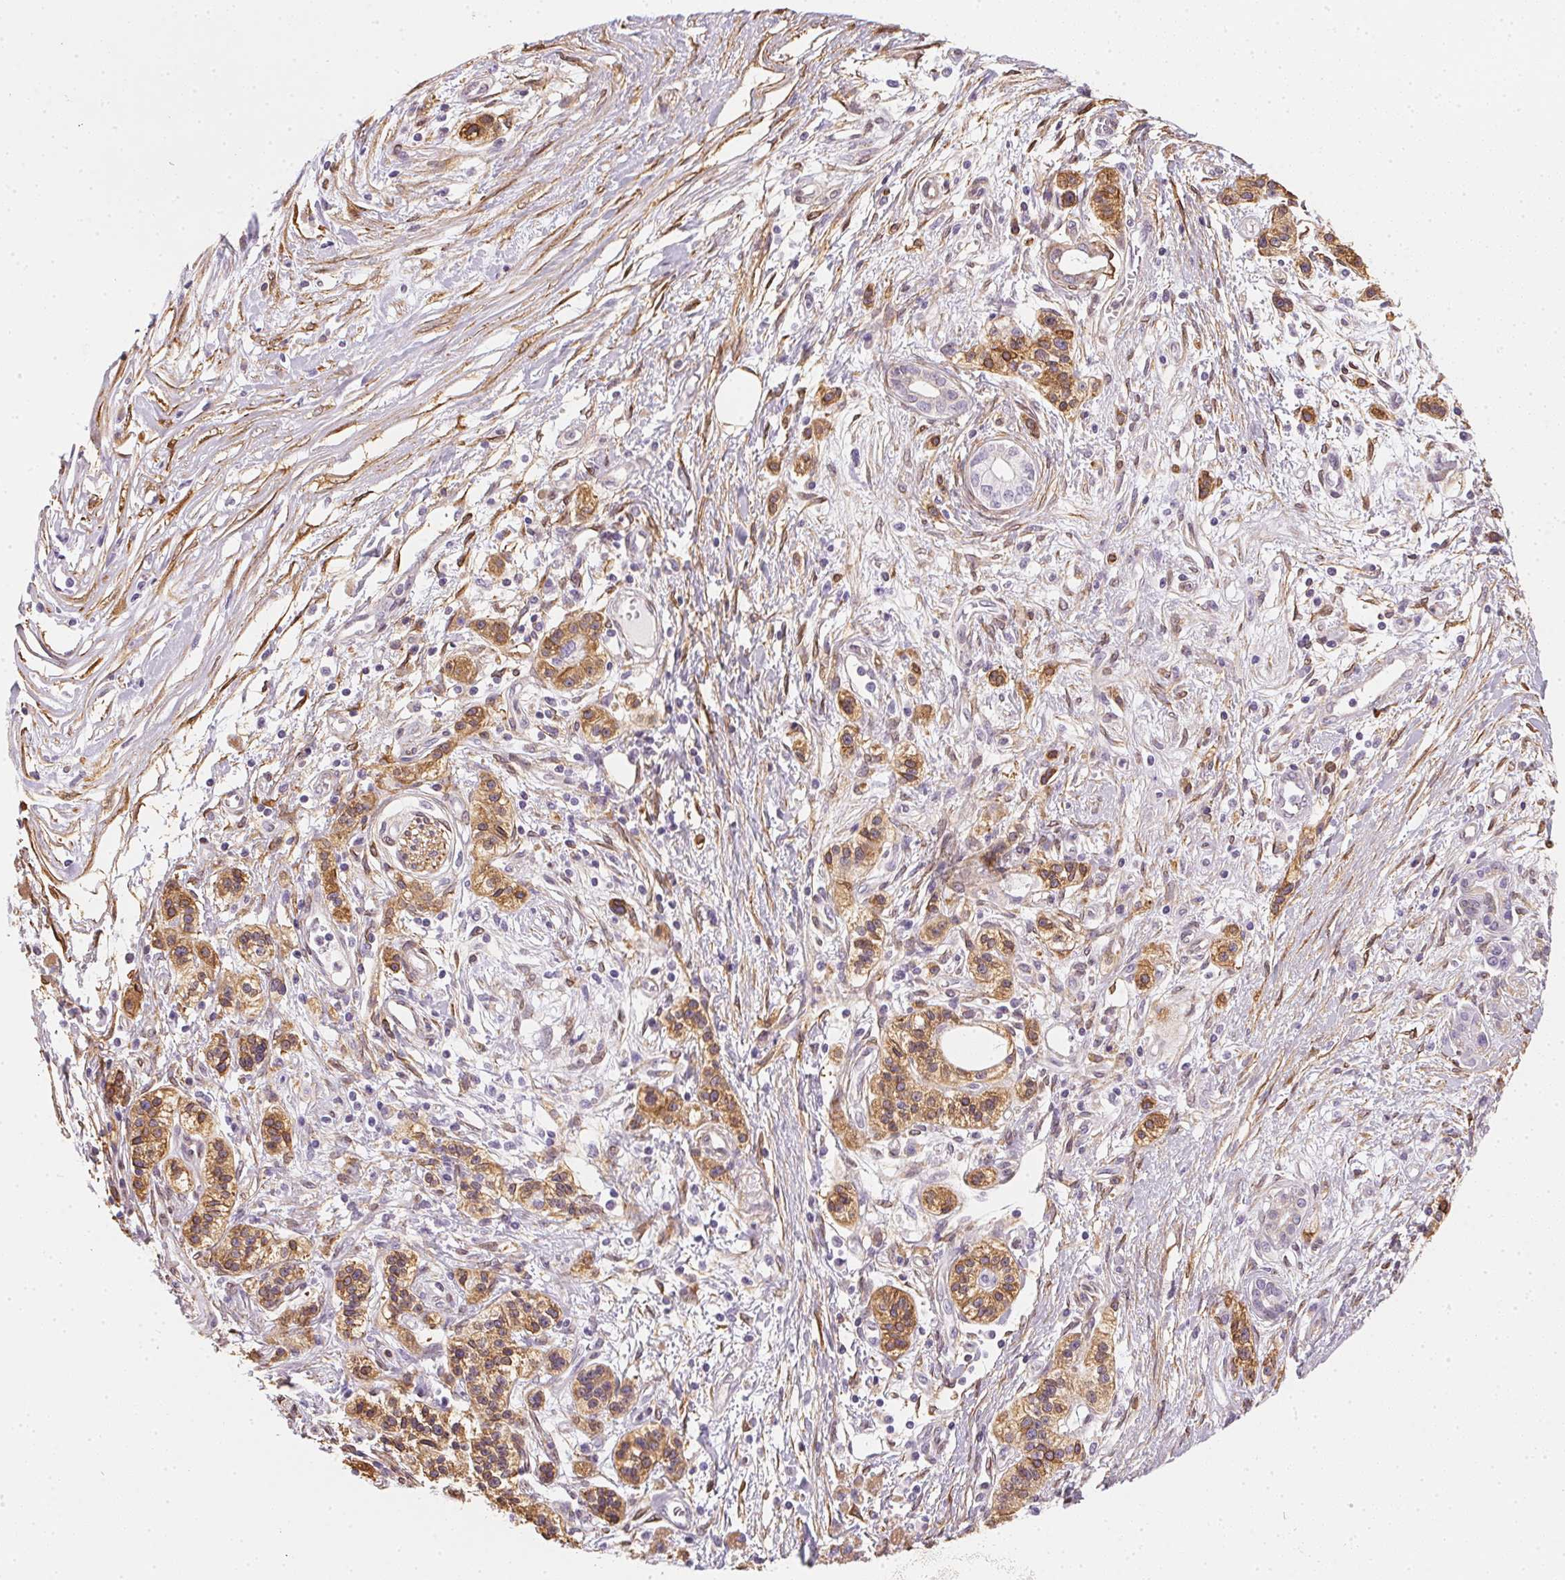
{"staining": {"intensity": "moderate", "quantity": ">75%", "location": "cytoplasmic/membranous"}, "tissue": "pancreatic cancer", "cell_type": "Tumor cells", "image_type": "cancer", "snomed": [{"axis": "morphology", "description": "Adenocarcinoma, NOS"}, {"axis": "topography", "description": "Pancreas"}], "caption": "Pancreatic adenocarcinoma stained with DAB immunohistochemistry (IHC) exhibits medium levels of moderate cytoplasmic/membranous positivity in approximately >75% of tumor cells. (IHC, brightfield microscopy, high magnification).", "gene": "RSBN1", "patient": {"sex": "female", "age": 77}}